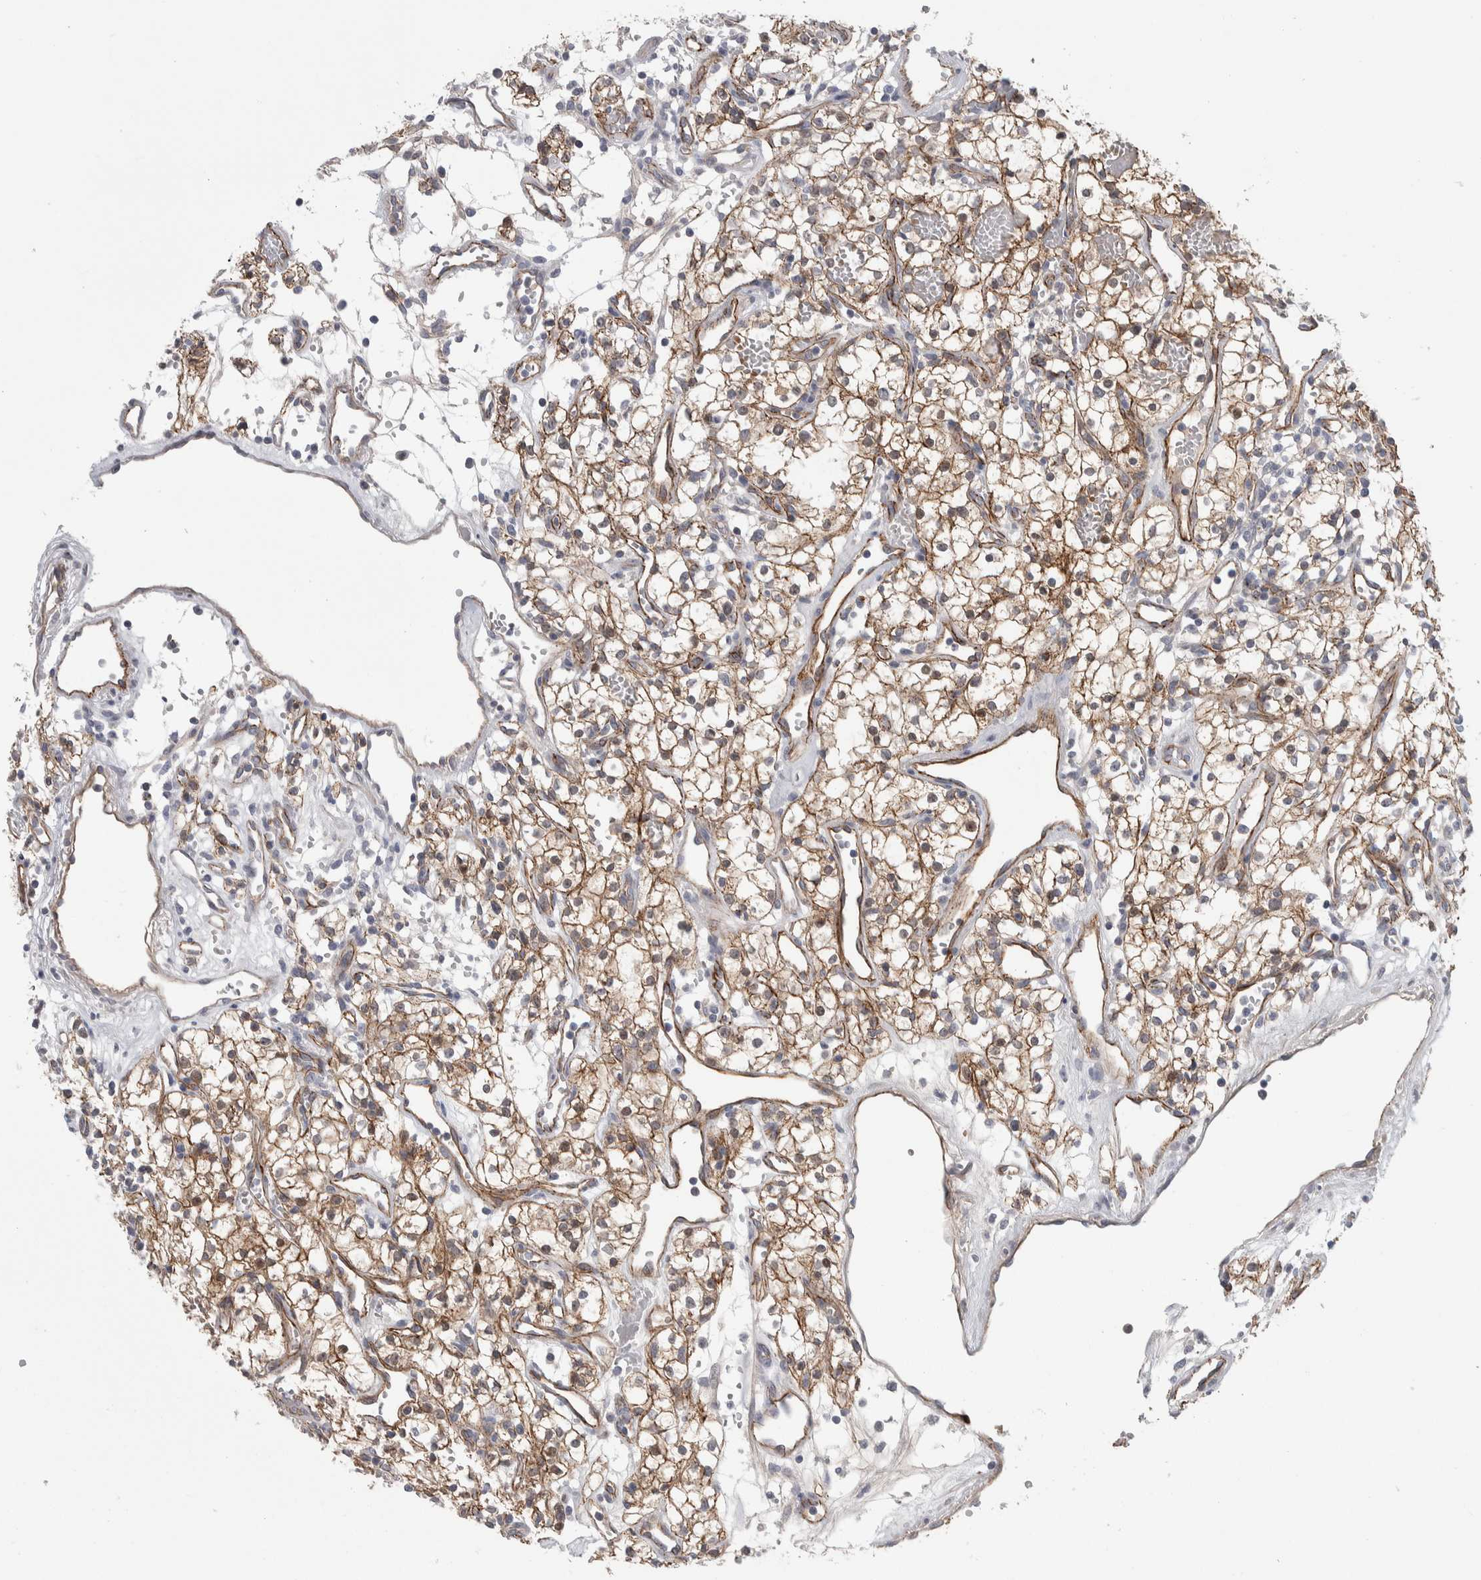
{"staining": {"intensity": "moderate", "quantity": ">75%", "location": "cytoplasmic/membranous"}, "tissue": "renal cancer", "cell_type": "Tumor cells", "image_type": "cancer", "snomed": [{"axis": "morphology", "description": "Adenocarcinoma, NOS"}, {"axis": "topography", "description": "Kidney"}], "caption": "Renal adenocarcinoma stained with a protein marker displays moderate staining in tumor cells.", "gene": "ZNF862", "patient": {"sex": "male", "age": 59}}